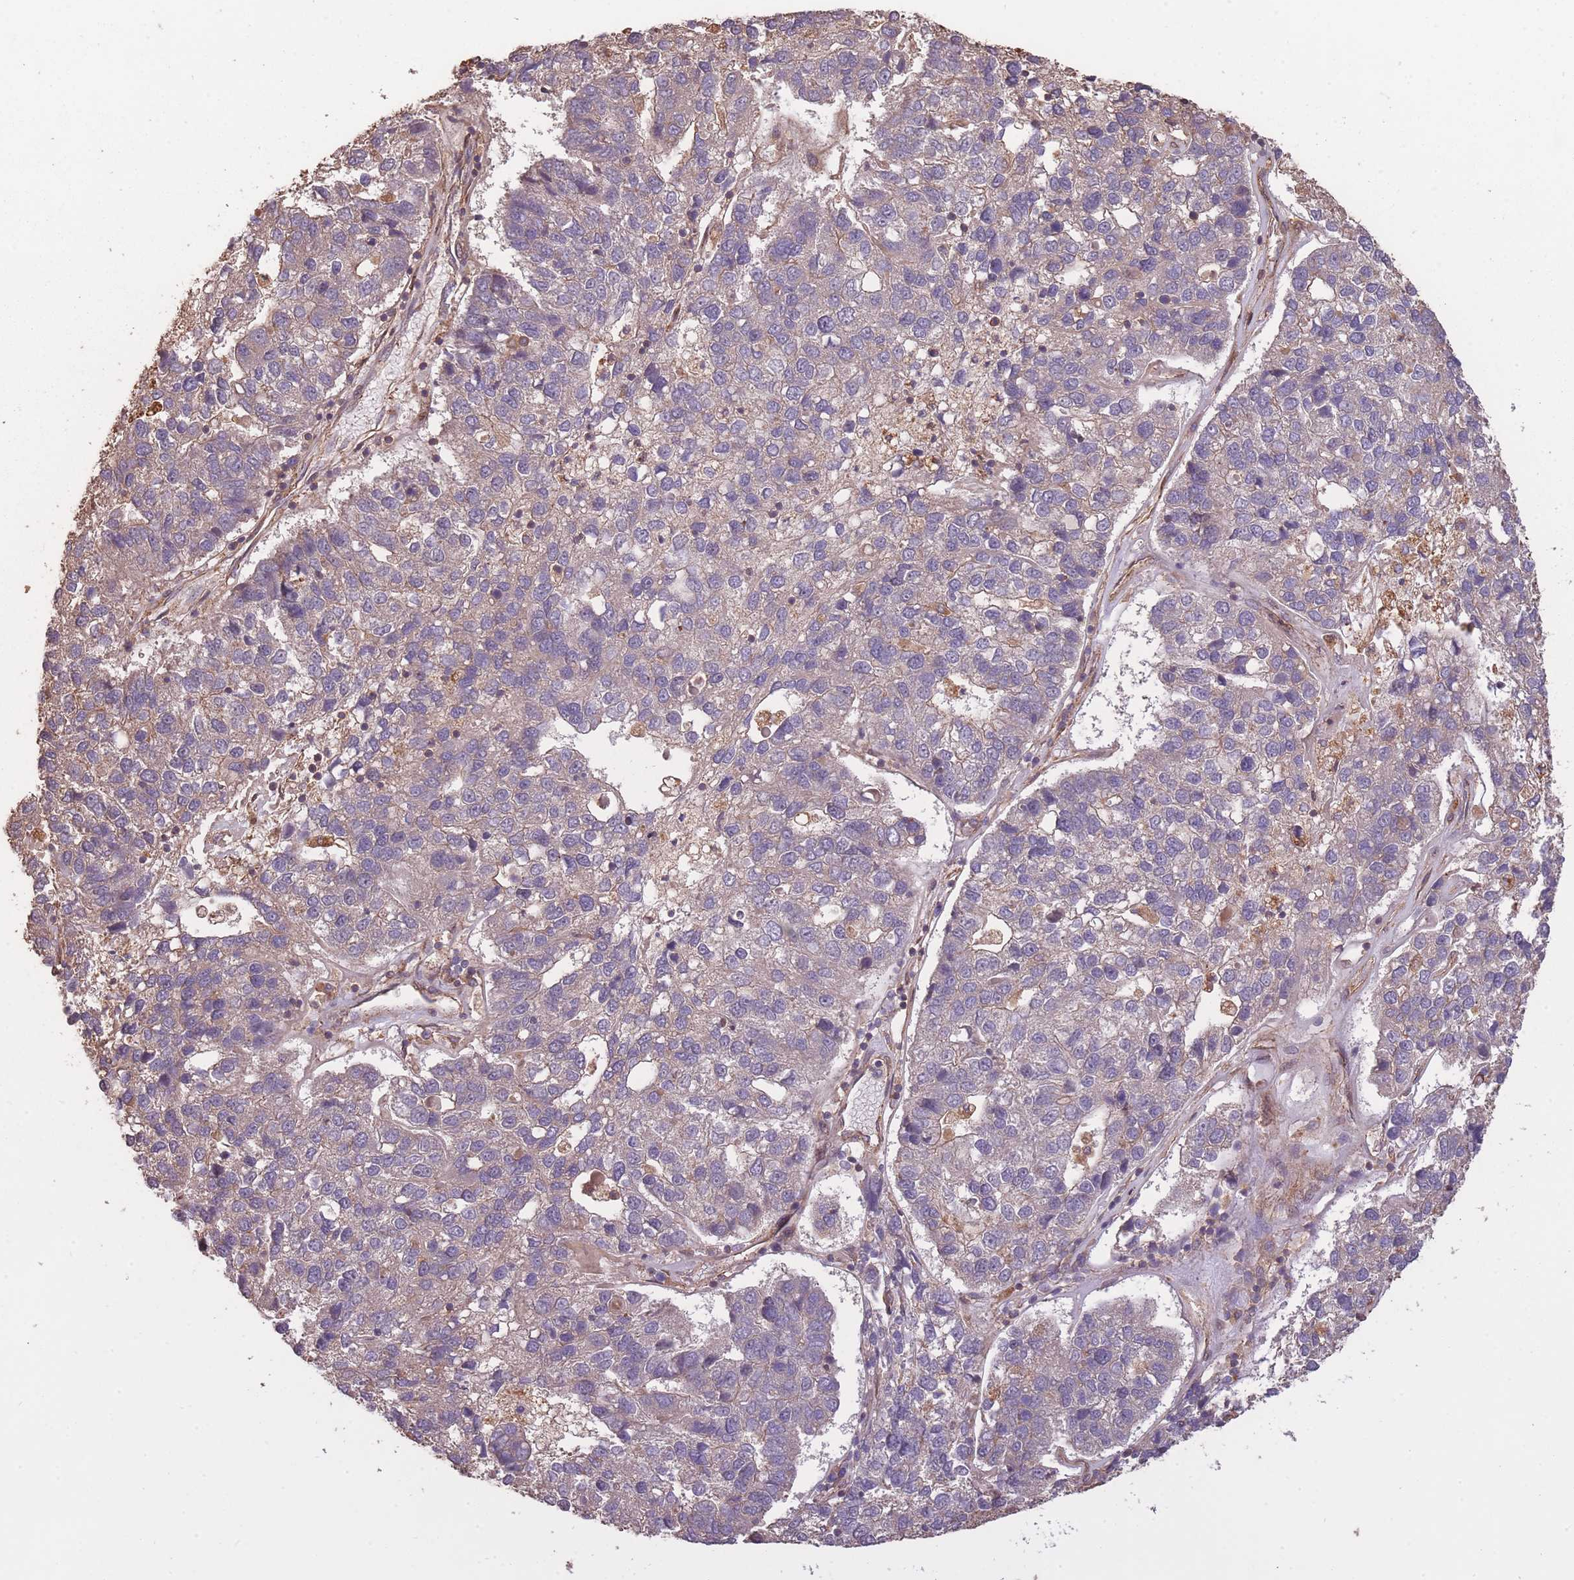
{"staining": {"intensity": "negative", "quantity": "none", "location": "none"}, "tissue": "pancreatic cancer", "cell_type": "Tumor cells", "image_type": "cancer", "snomed": [{"axis": "morphology", "description": "Adenocarcinoma, NOS"}, {"axis": "topography", "description": "Pancreas"}], "caption": "Pancreatic cancer (adenocarcinoma) was stained to show a protein in brown. There is no significant positivity in tumor cells. (DAB (3,3'-diaminobenzidine) immunohistochemistry (IHC), high magnification).", "gene": "ARMH3", "patient": {"sex": "female", "age": 61}}